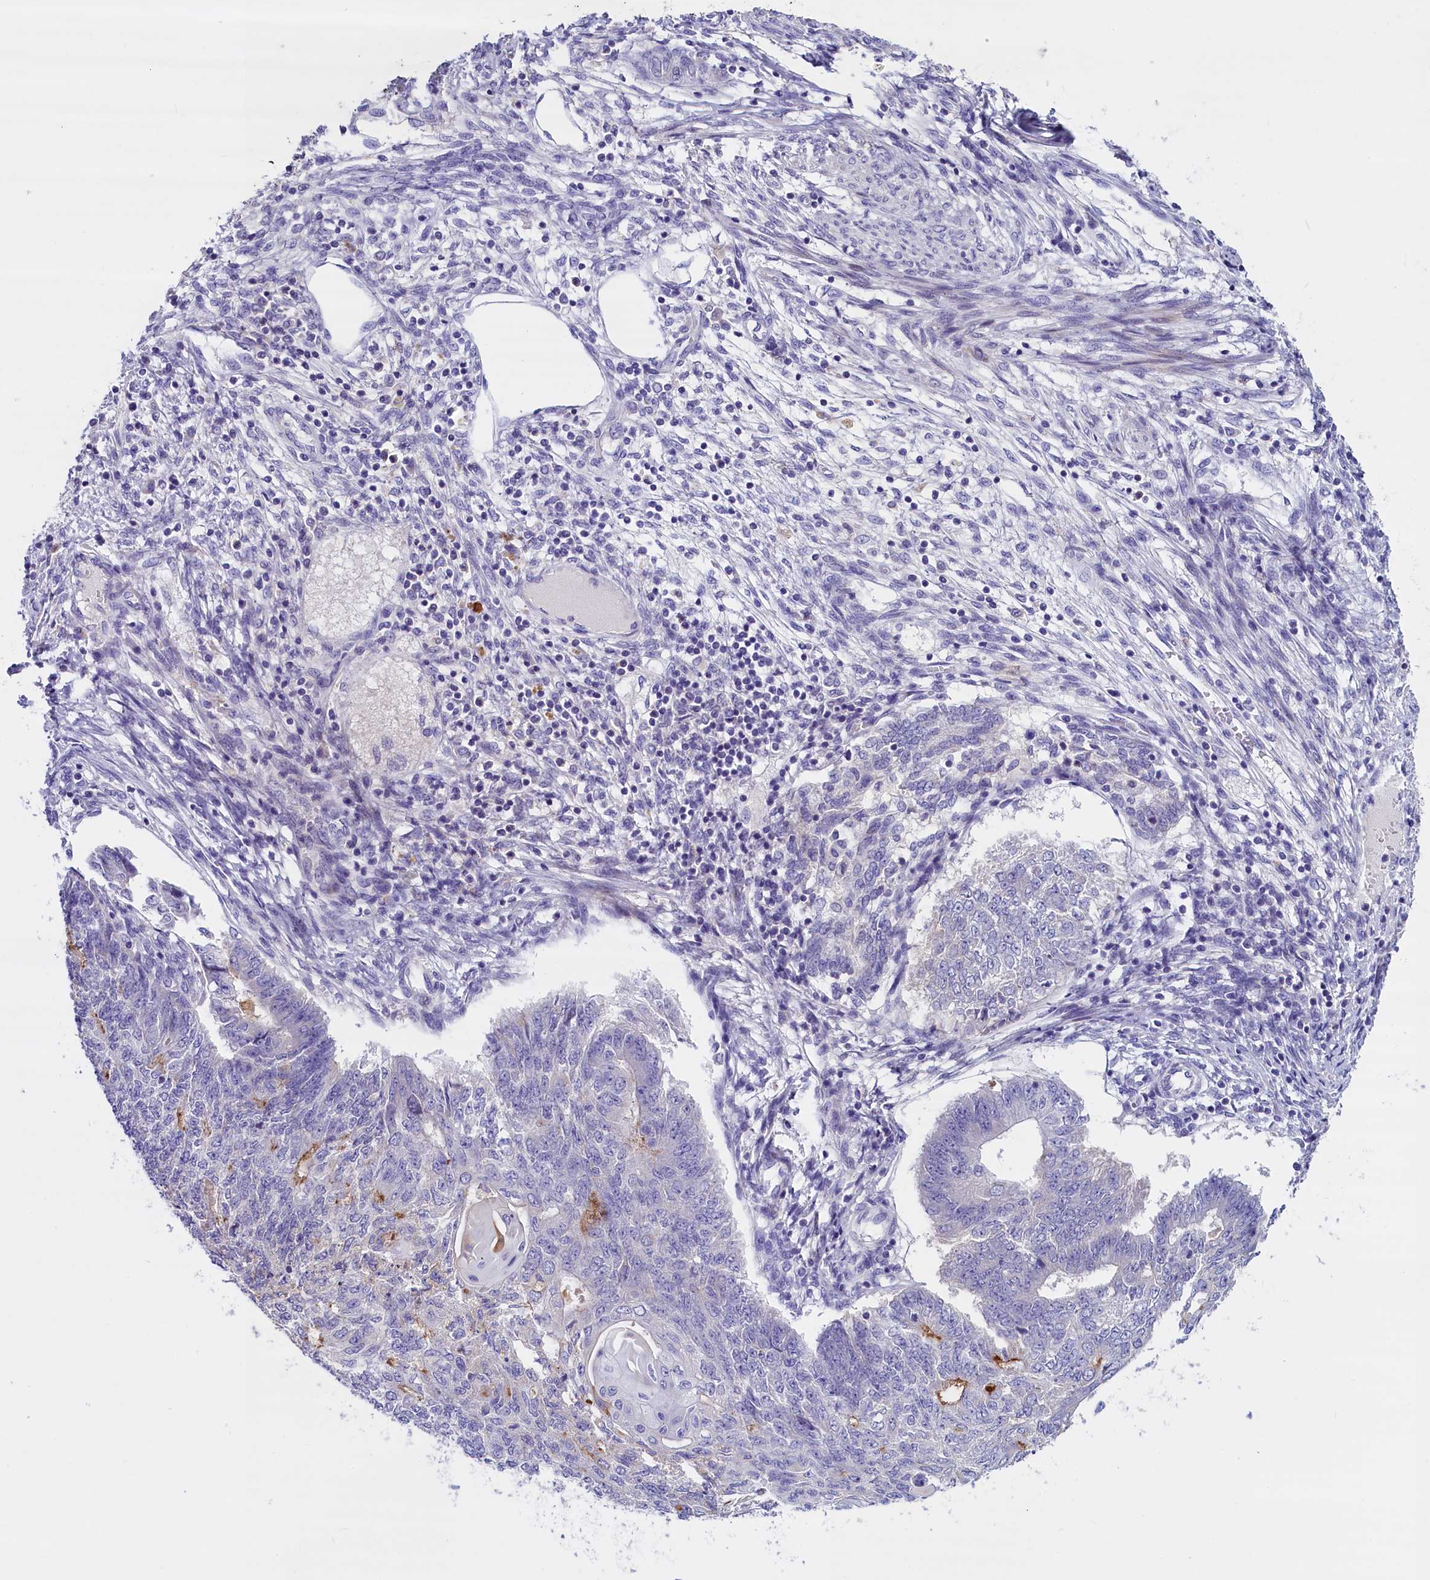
{"staining": {"intensity": "negative", "quantity": "none", "location": "none"}, "tissue": "endometrial cancer", "cell_type": "Tumor cells", "image_type": "cancer", "snomed": [{"axis": "morphology", "description": "Adenocarcinoma, NOS"}, {"axis": "topography", "description": "Endometrium"}], "caption": "DAB immunohistochemical staining of human adenocarcinoma (endometrial) displays no significant staining in tumor cells.", "gene": "RTTN", "patient": {"sex": "female", "age": 32}}